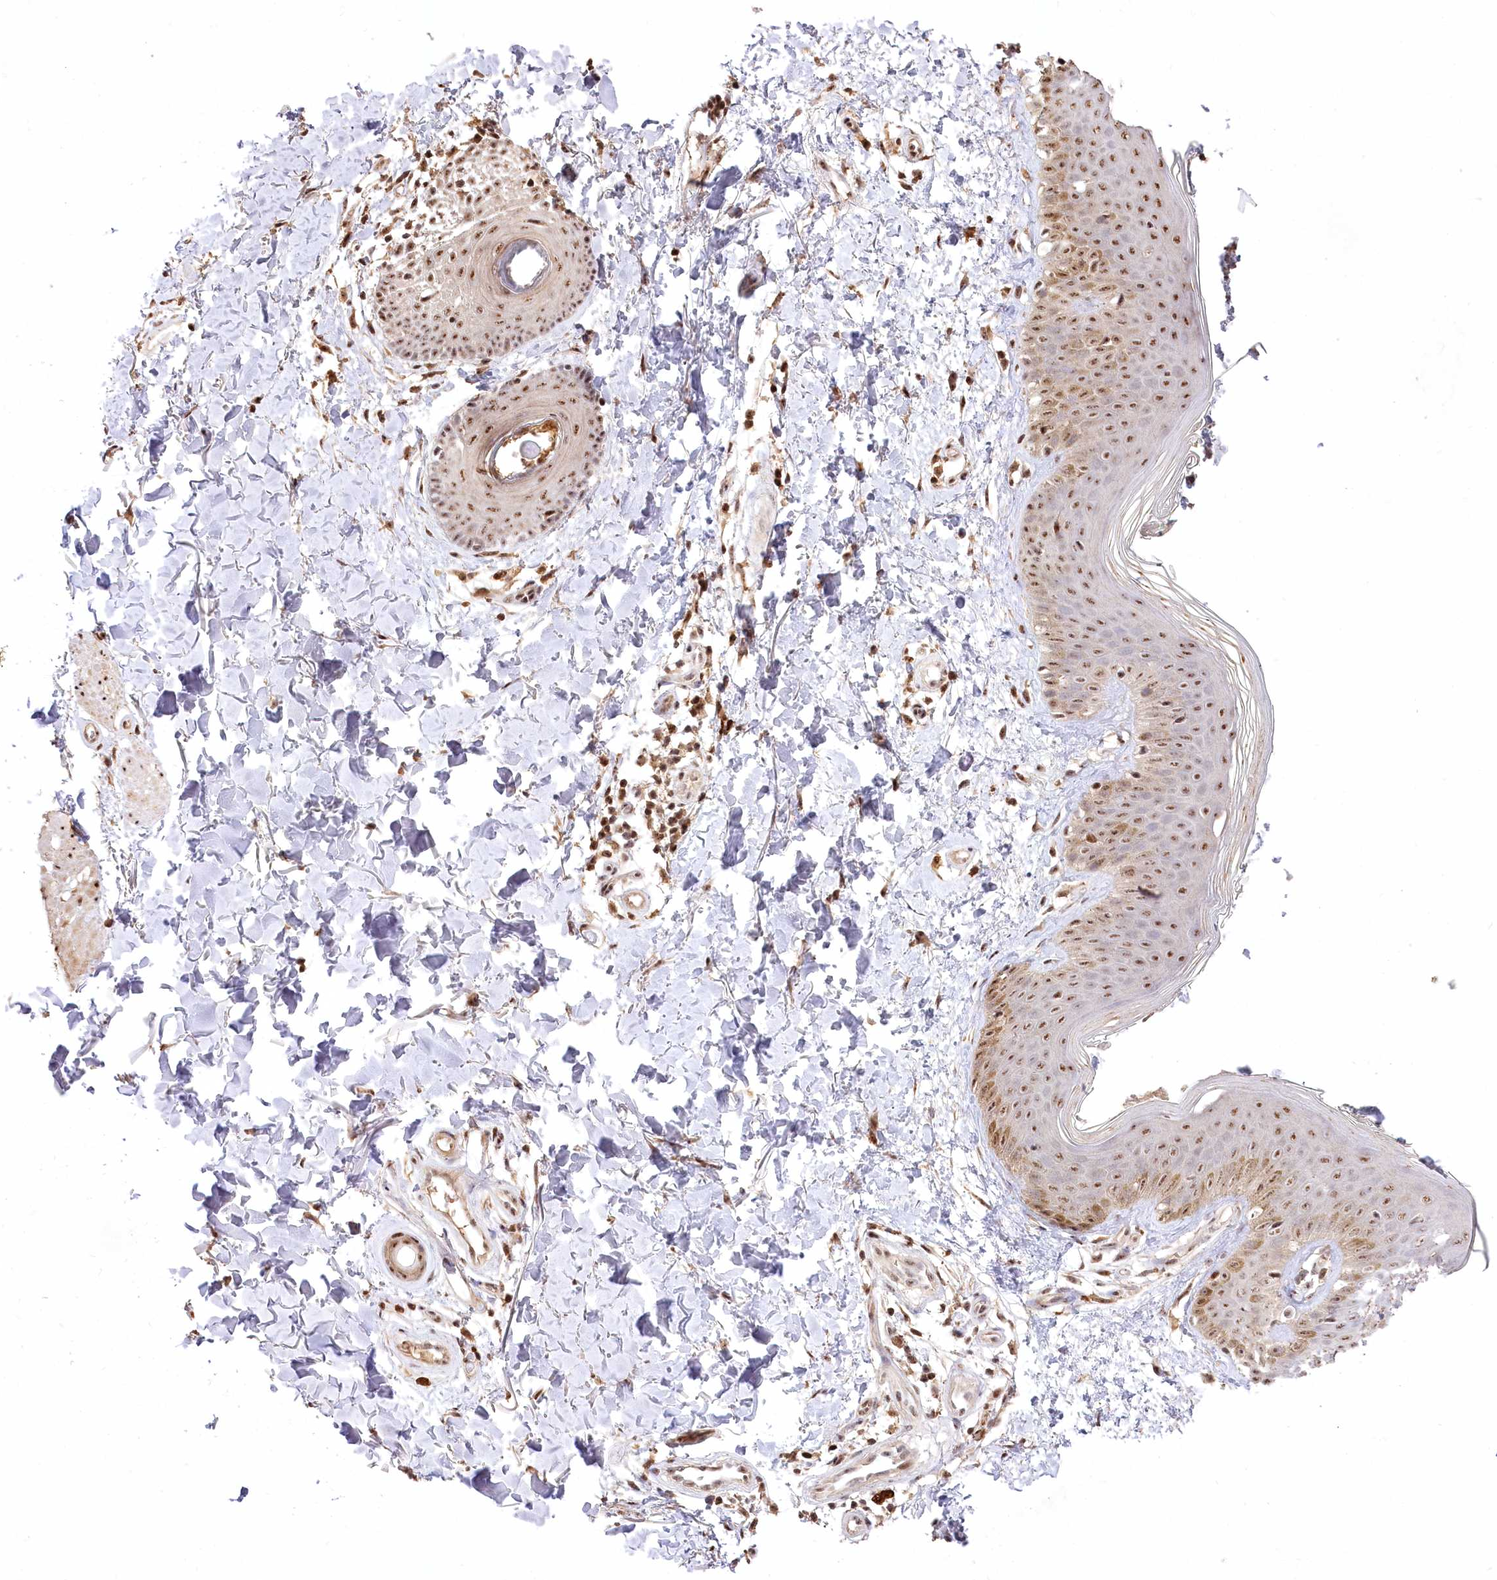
{"staining": {"intensity": "strong", "quantity": ">75%", "location": "cytoplasmic/membranous,nuclear"}, "tissue": "skin", "cell_type": "Fibroblasts", "image_type": "normal", "snomed": [{"axis": "morphology", "description": "Normal tissue, NOS"}, {"axis": "topography", "description": "Skin"}], "caption": "This photomicrograph shows IHC staining of unremarkable human skin, with high strong cytoplasmic/membranous,nuclear expression in approximately >75% of fibroblasts.", "gene": "PYROXD1", "patient": {"sex": "male", "age": 37}}